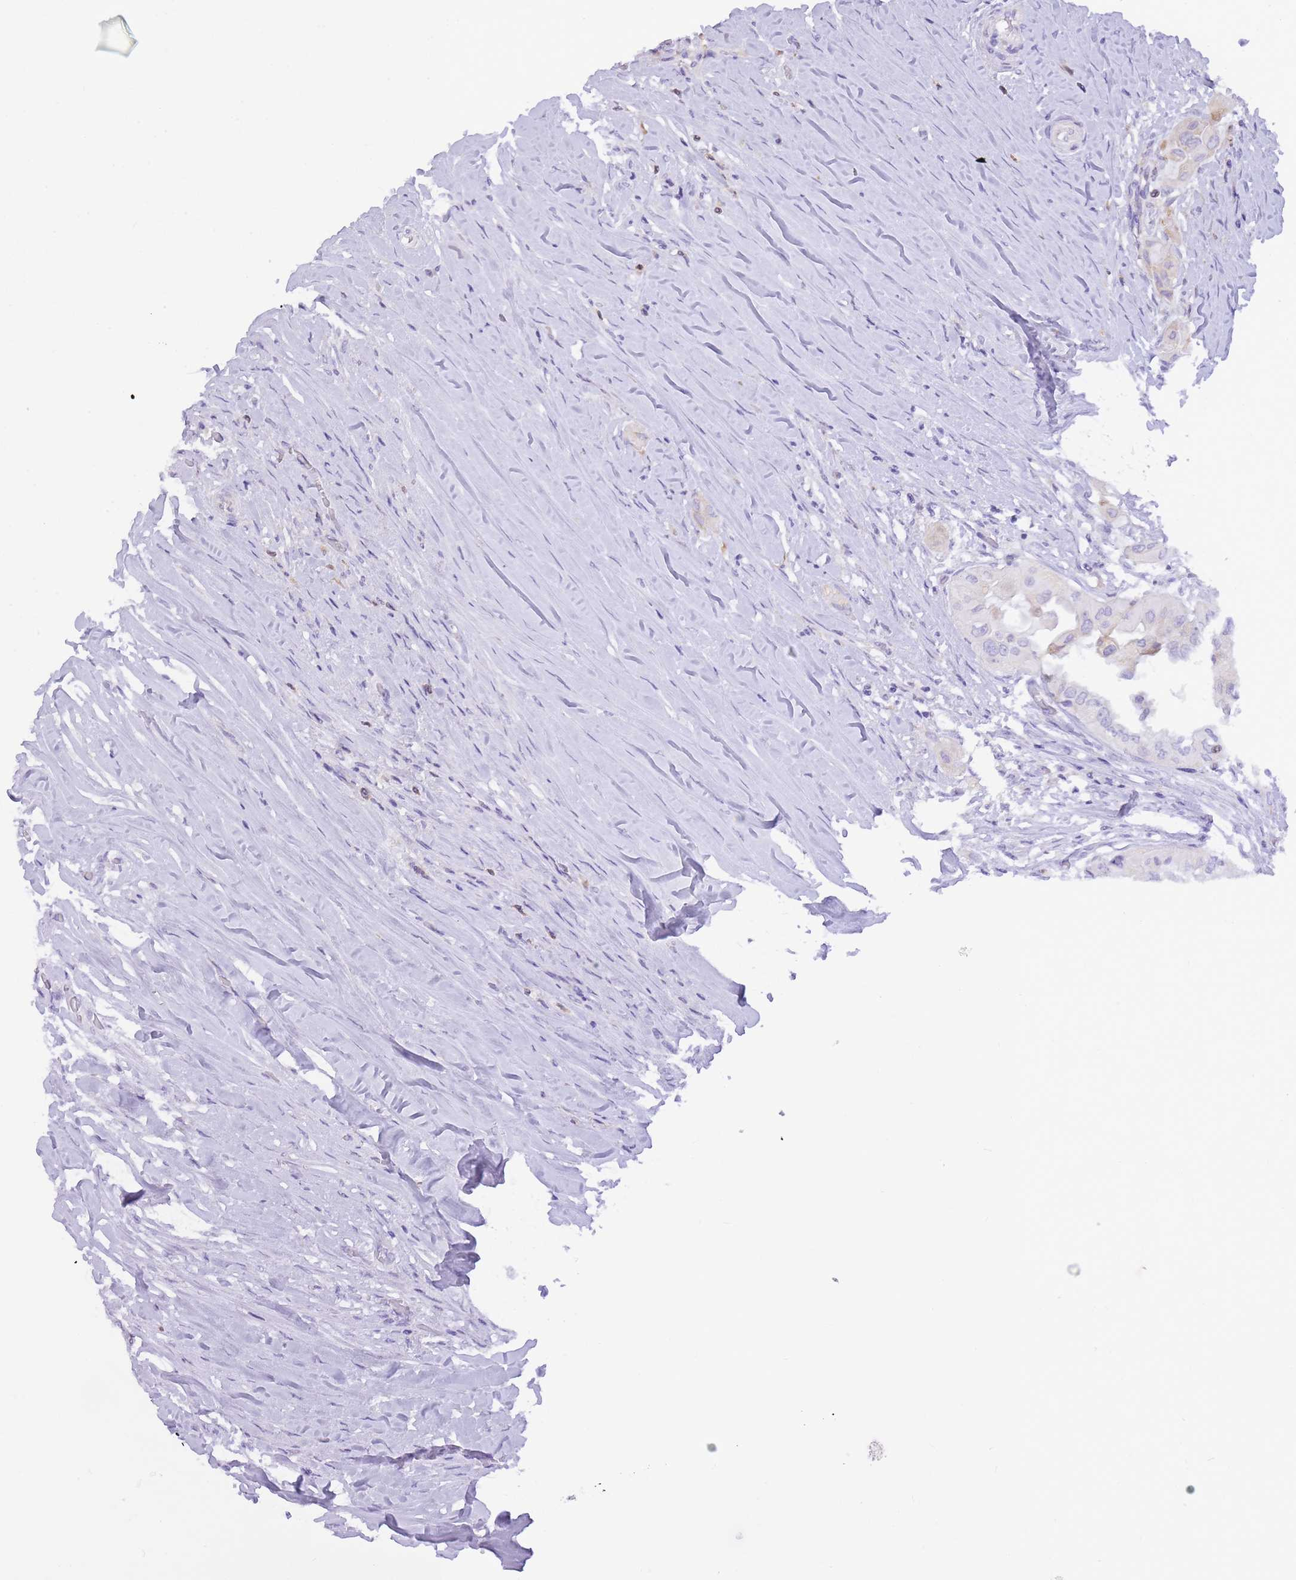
{"staining": {"intensity": "negative", "quantity": "none", "location": "none"}, "tissue": "thyroid cancer", "cell_type": "Tumor cells", "image_type": "cancer", "snomed": [{"axis": "morphology", "description": "Papillary adenocarcinoma, NOS"}, {"axis": "topography", "description": "Thyroid gland"}], "caption": "Immunohistochemistry (IHC) of papillary adenocarcinoma (thyroid) exhibits no staining in tumor cells.", "gene": "TOPAZ1", "patient": {"sex": "female", "age": 59}}